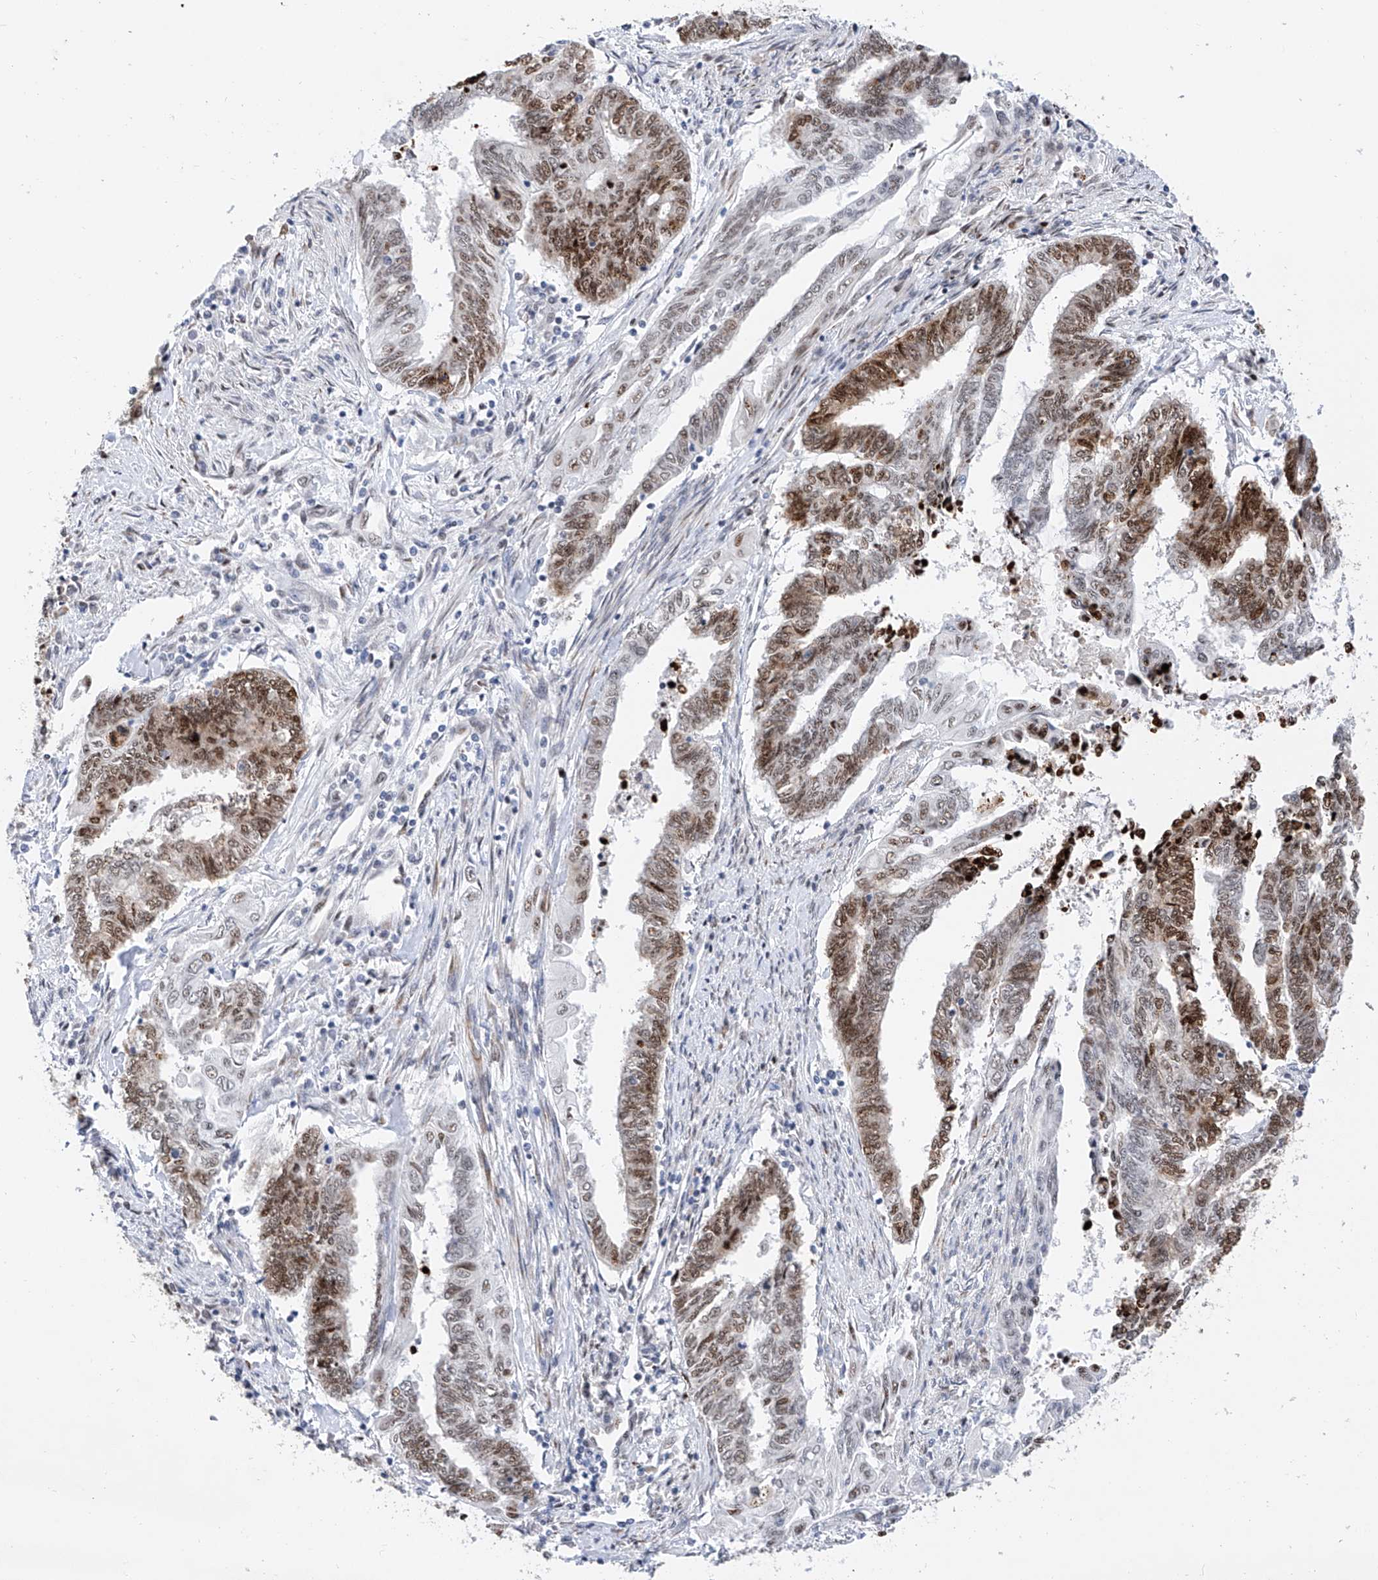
{"staining": {"intensity": "moderate", "quantity": ">75%", "location": "nuclear"}, "tissue": "endometrial cancer", "cell_type": "Tumor cells", "image_type": "cancer", "snomed": [{"axis": "morphology", "description": "Adenocarcinoma, NOS"}, {"axis": "topography", "description": "Uterus"}, {"axis": "topography", "description": "Endometrium"}], "caption": "Adenocarcinoma (endometrial) stained for a protein displays moderate nuclear positivity in tumor cells.", "gene": "SRSF6", "patient": {"sex": "female", "age": 70}}